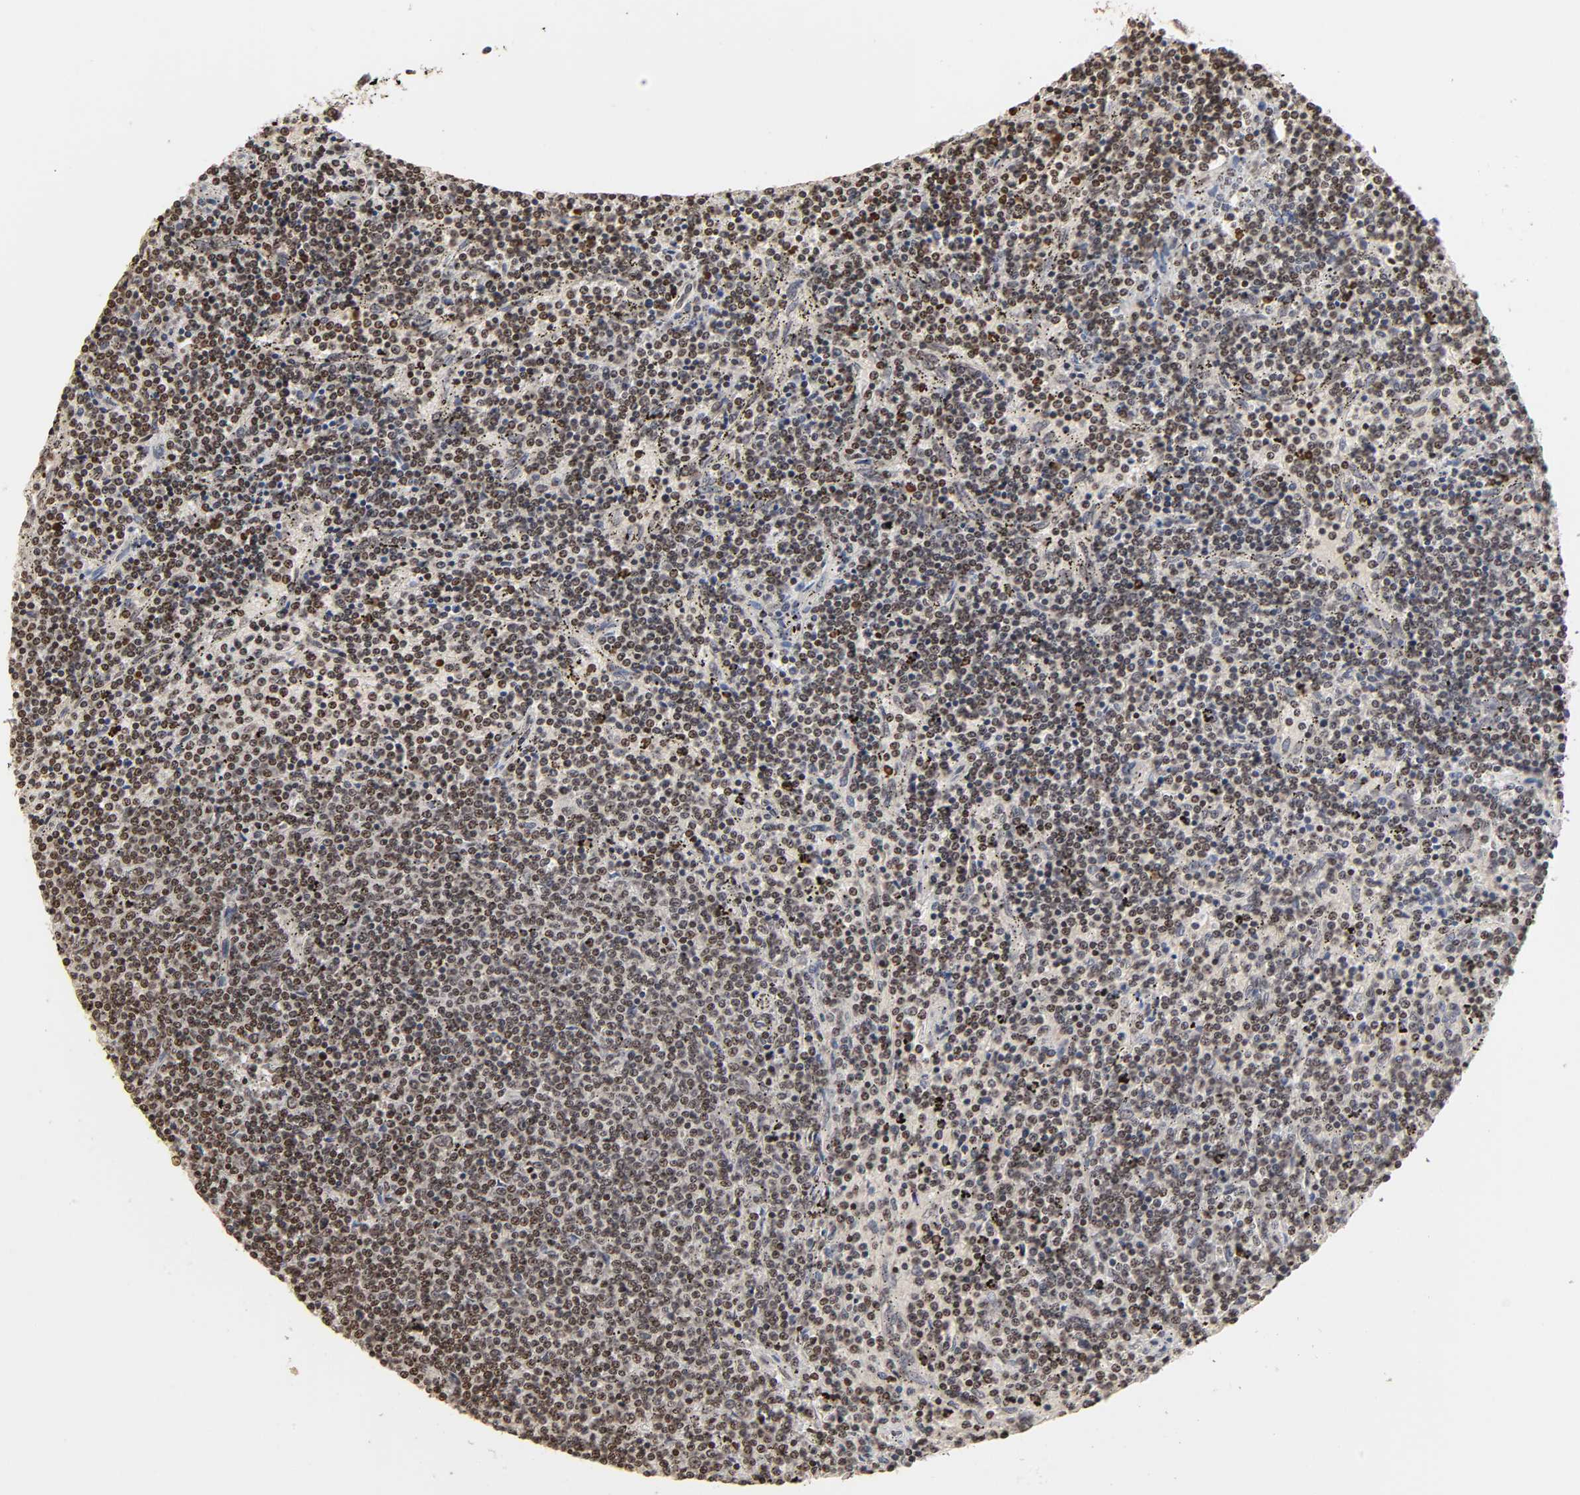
{"staining": {"intensity": "weak", "quantity": ">75%", "location": "nuclear"}, "tissue": "lymphoma", "cell_type": "Tumor cells", "image_type": "cancer", "snomed": [{"axis": "morphology", "description": "Malignant lymphoma, non-Hodgkin's type, Low grade"}, {"axis": "topography", "description": "Spleen"}], "caption": "Immunohistochemical staining of human malignant lymphoma, non-Hodgkin's type (low-grade) shows low levels of weak nuclear positivity in approximately >75% of tumor cells. The staining was performed using DAB (3,3'-diaminobenzidine) to visualize the protein expression in brown, while the nuclei were stained in blue with hematoxylin (Magnification: 20x).", "gene": "ZNF473", "patient": {"sex": "female", "age": 50}}